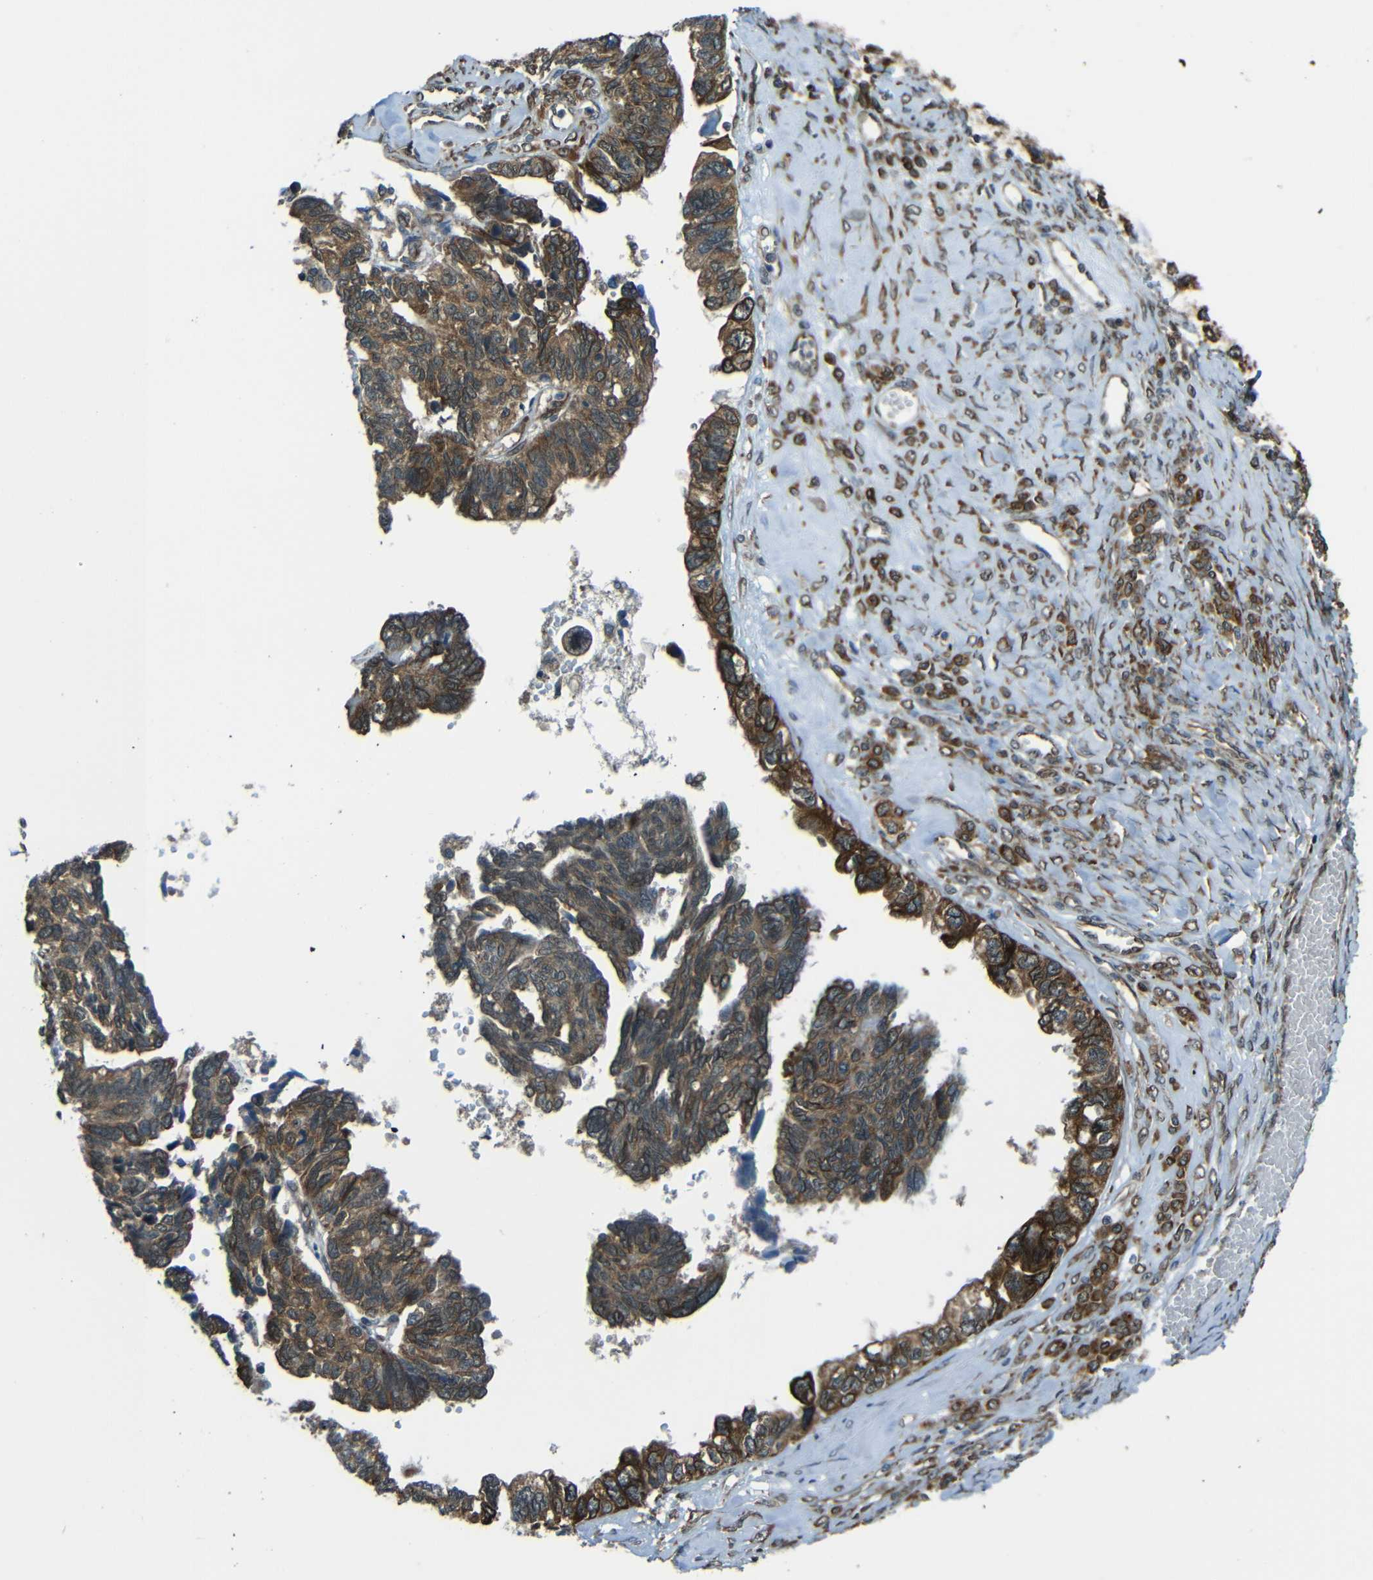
{"staining": {"intensity": "moderate", "quantity": ">75%", "location": "cytoplasmic/membranous"}, "tissue": "ovarian cancer", "cell_type": "Tumor cells", "image_type": "cancer", "snomed": [{"axis": "morphology", "description": "Cystadenocarcinoma, serous, NOS"}, {"axis": "topography", "description": "Ovary"}], "caption": "Protein expression analysis of human serous cystadenocarcinoma (ovarian) reveals moderate cytoplasmic/membranous positivity in about >75% of tumor cells. The protein is shown in brown color, while the nuclei are stained blue.", "gene": "VAPB", "patient": {"sex": "female", "age": 79}}